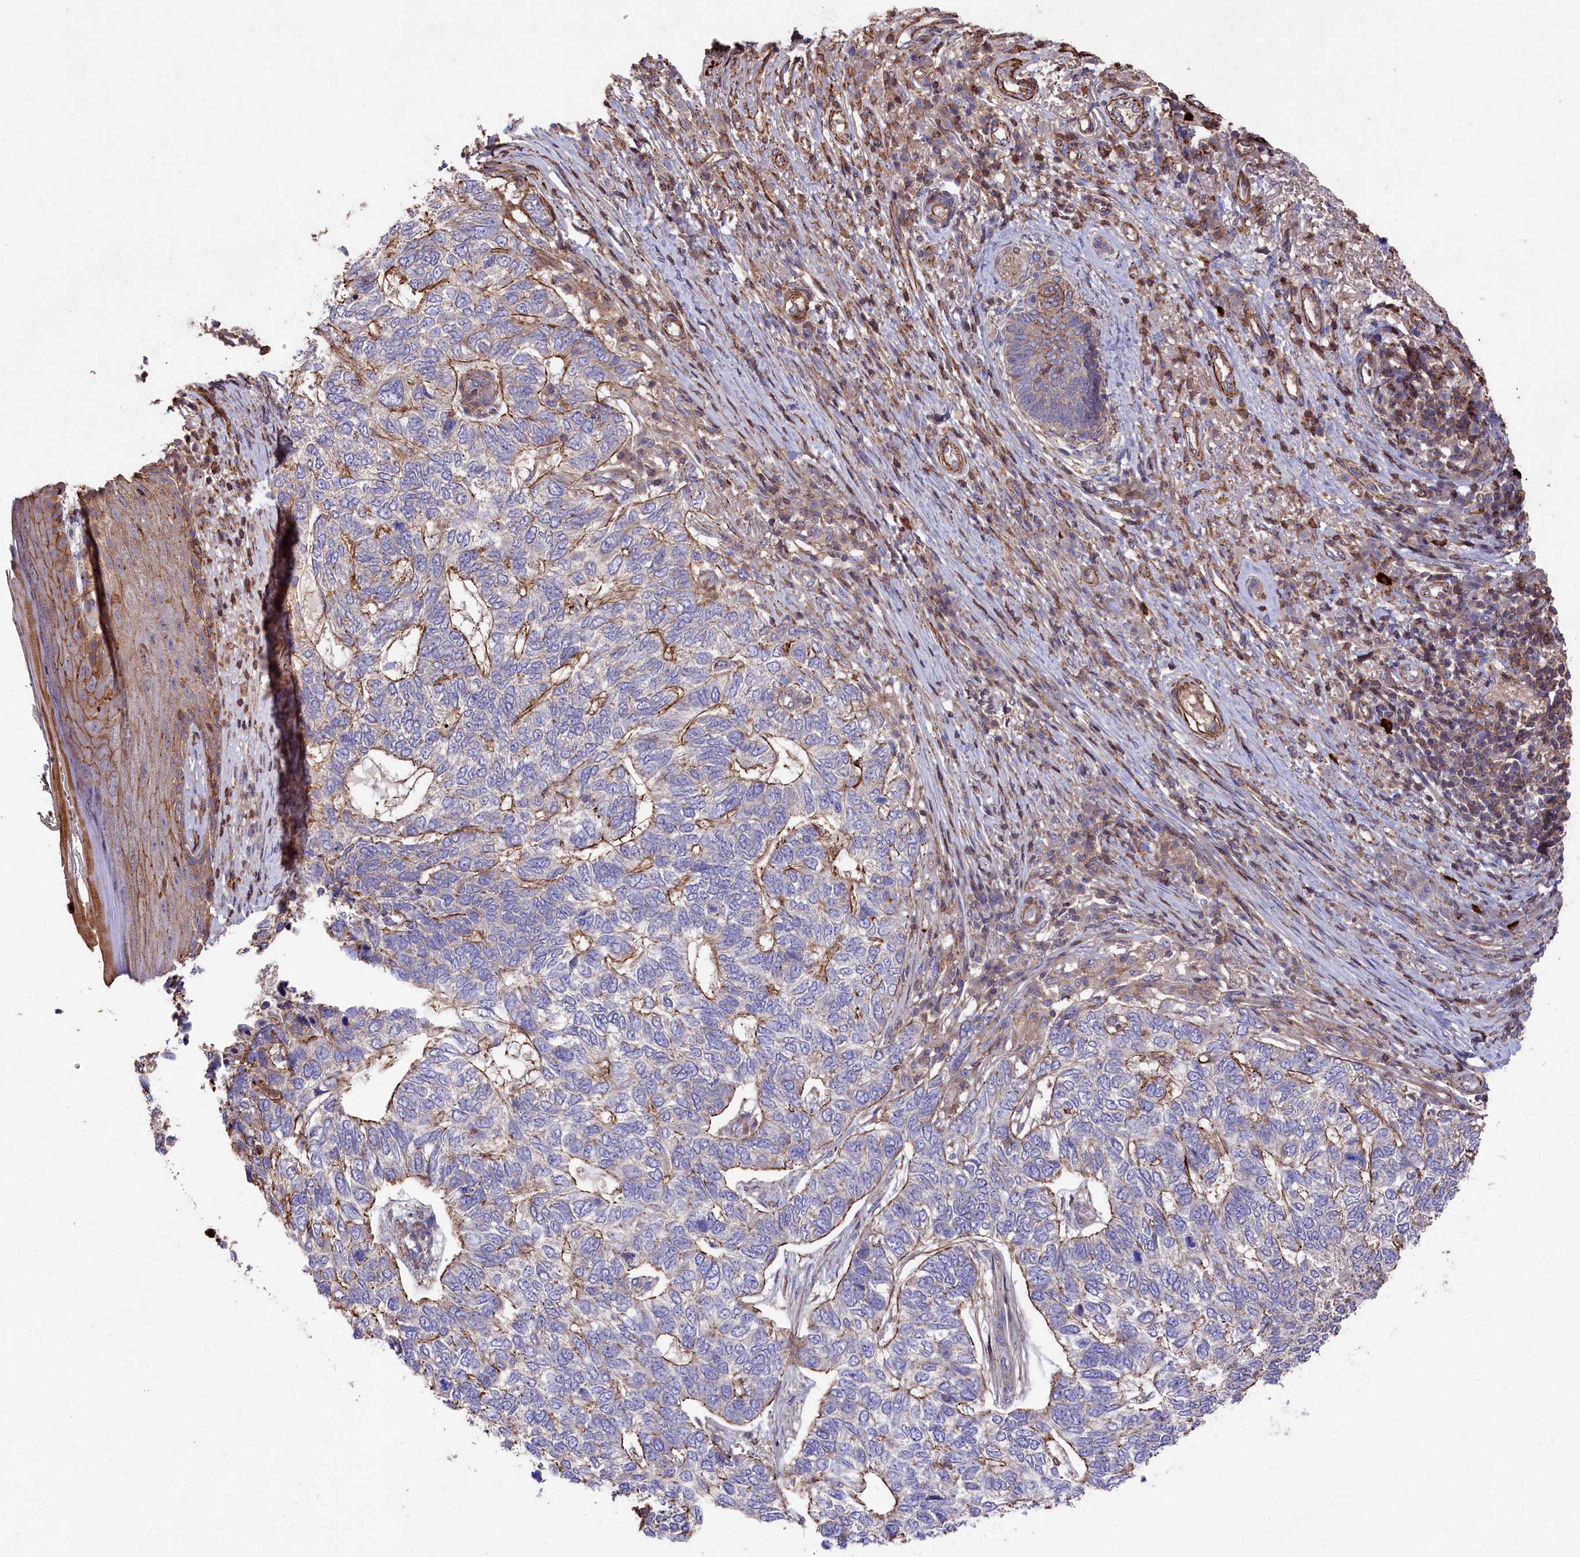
{"staining": {"intensity": "moderate", "quantity": "25%-75%", "location": "cytoplasmic/membranous"}, "tissue": "skin cancer", "cell_type": "Tumor cells", "image_type": "cancer", "snomed": [{"axis": "morphology", "description": "Basal cell carcinoma"}, {"axis": "topography", "description": "Skin"}], "caption": "Immunohistochemical staining of skin cancer demonstrates moderate cytoplasmic/membranous protein expression in approximately 25%-75% of tumor cells. (IHC, brightfield microscopy, high magnification).", "gene": "RAPSN", "patient": {"sex": "female", "age": 65}}